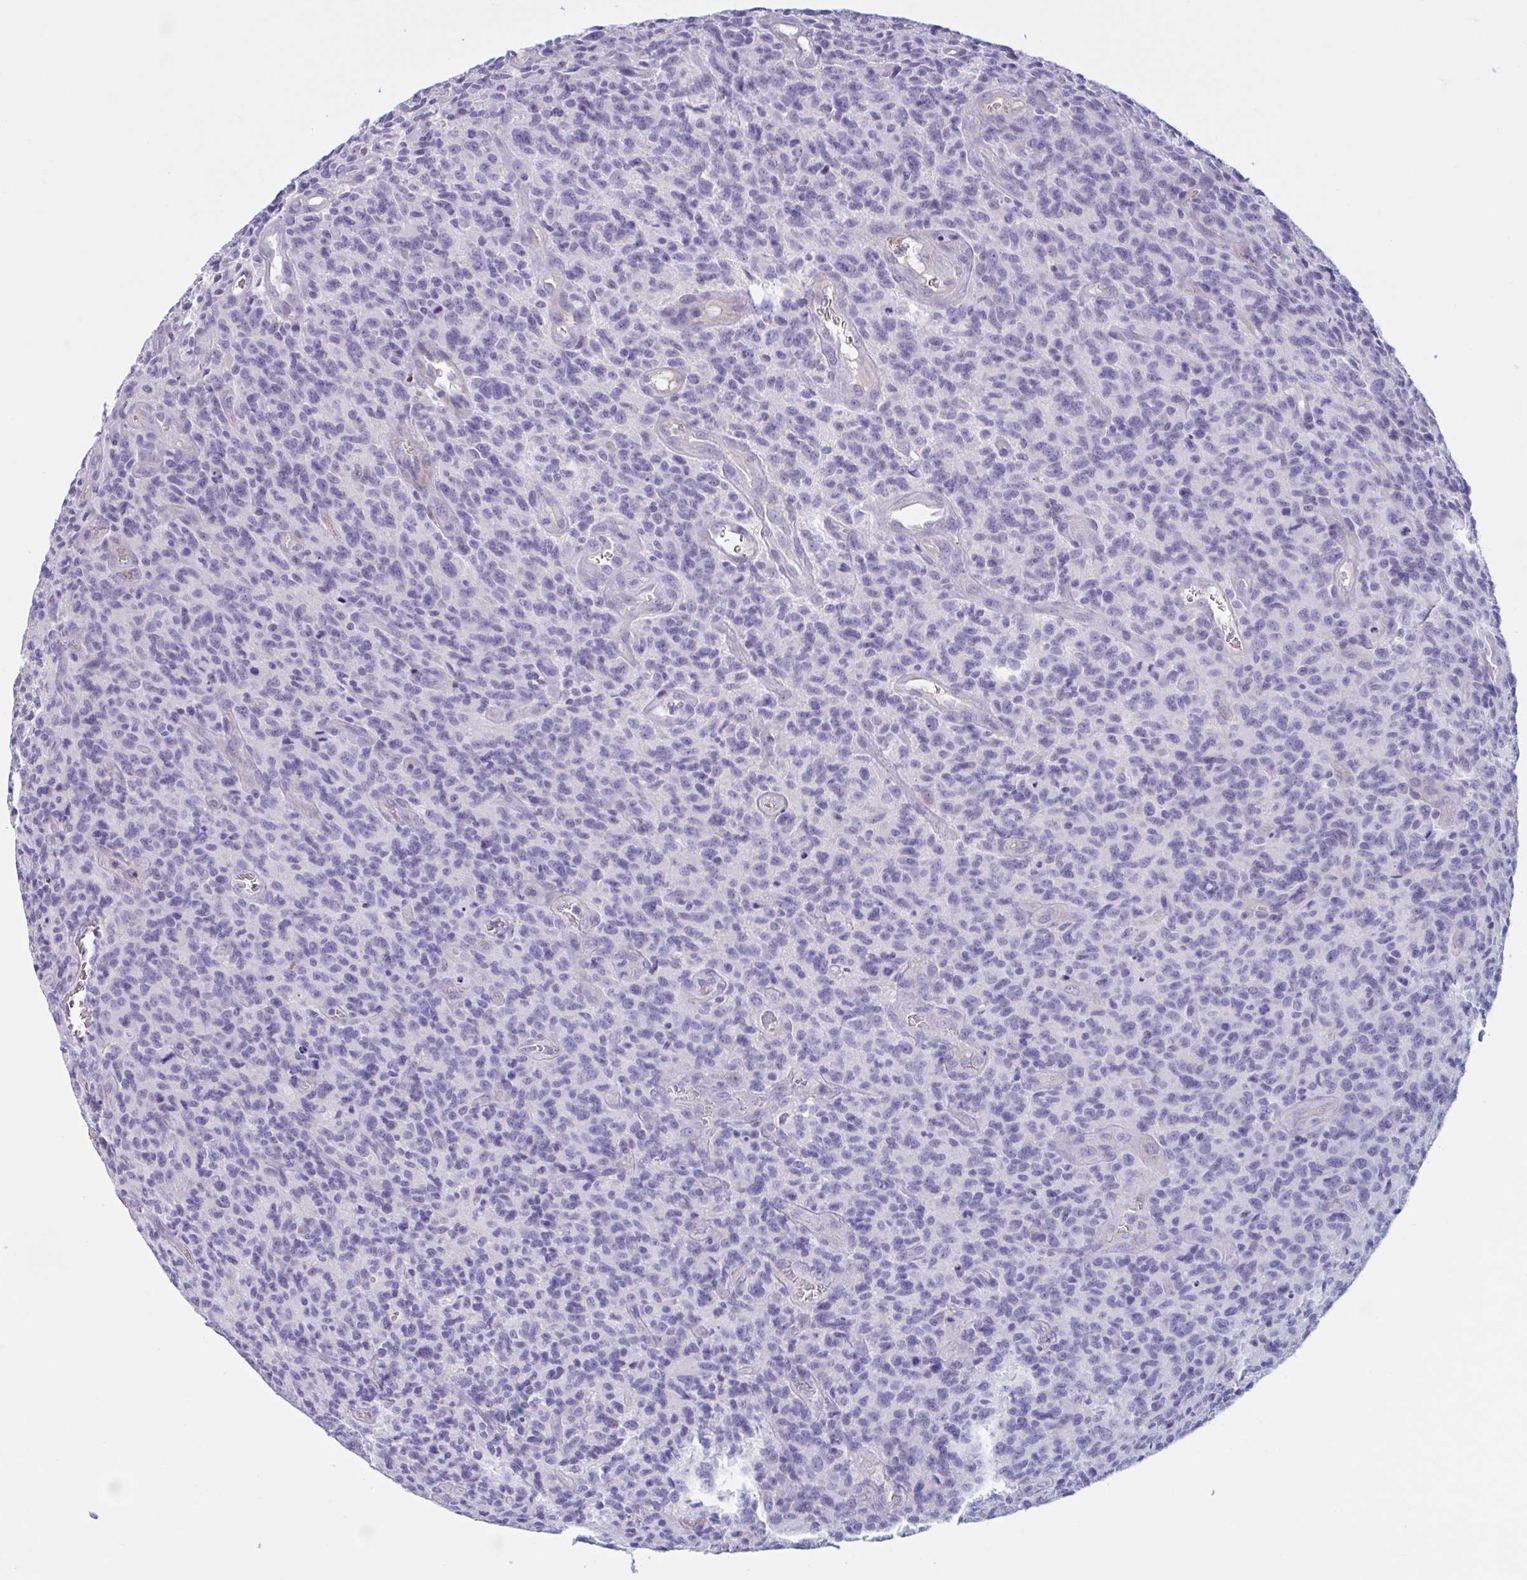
{"staining": {"intensity": "negative", "quantity": "none", "location": "none"}, "tissue": "glioma", "cell_type": "Tumor cells", "image_type": "cancer", "snomed": [{"axis": "morphology", "description": "Glioma, malignant, High grade"}, {"axis": "topography", "description": "Brain"}], "caption": "Immunohistochemistry (IHC) micrograph of neoplastic tissue: human glioma stained with DAB displays no significant protein positivity in tumor cells. The staining is performed using DAB (3,3'-diaminobenzidine) brown chromogen with nuclei counter-stained in using hematoxylin.", "gene": "MS4A14", "patient": {"sex": "male", "age": 76}}